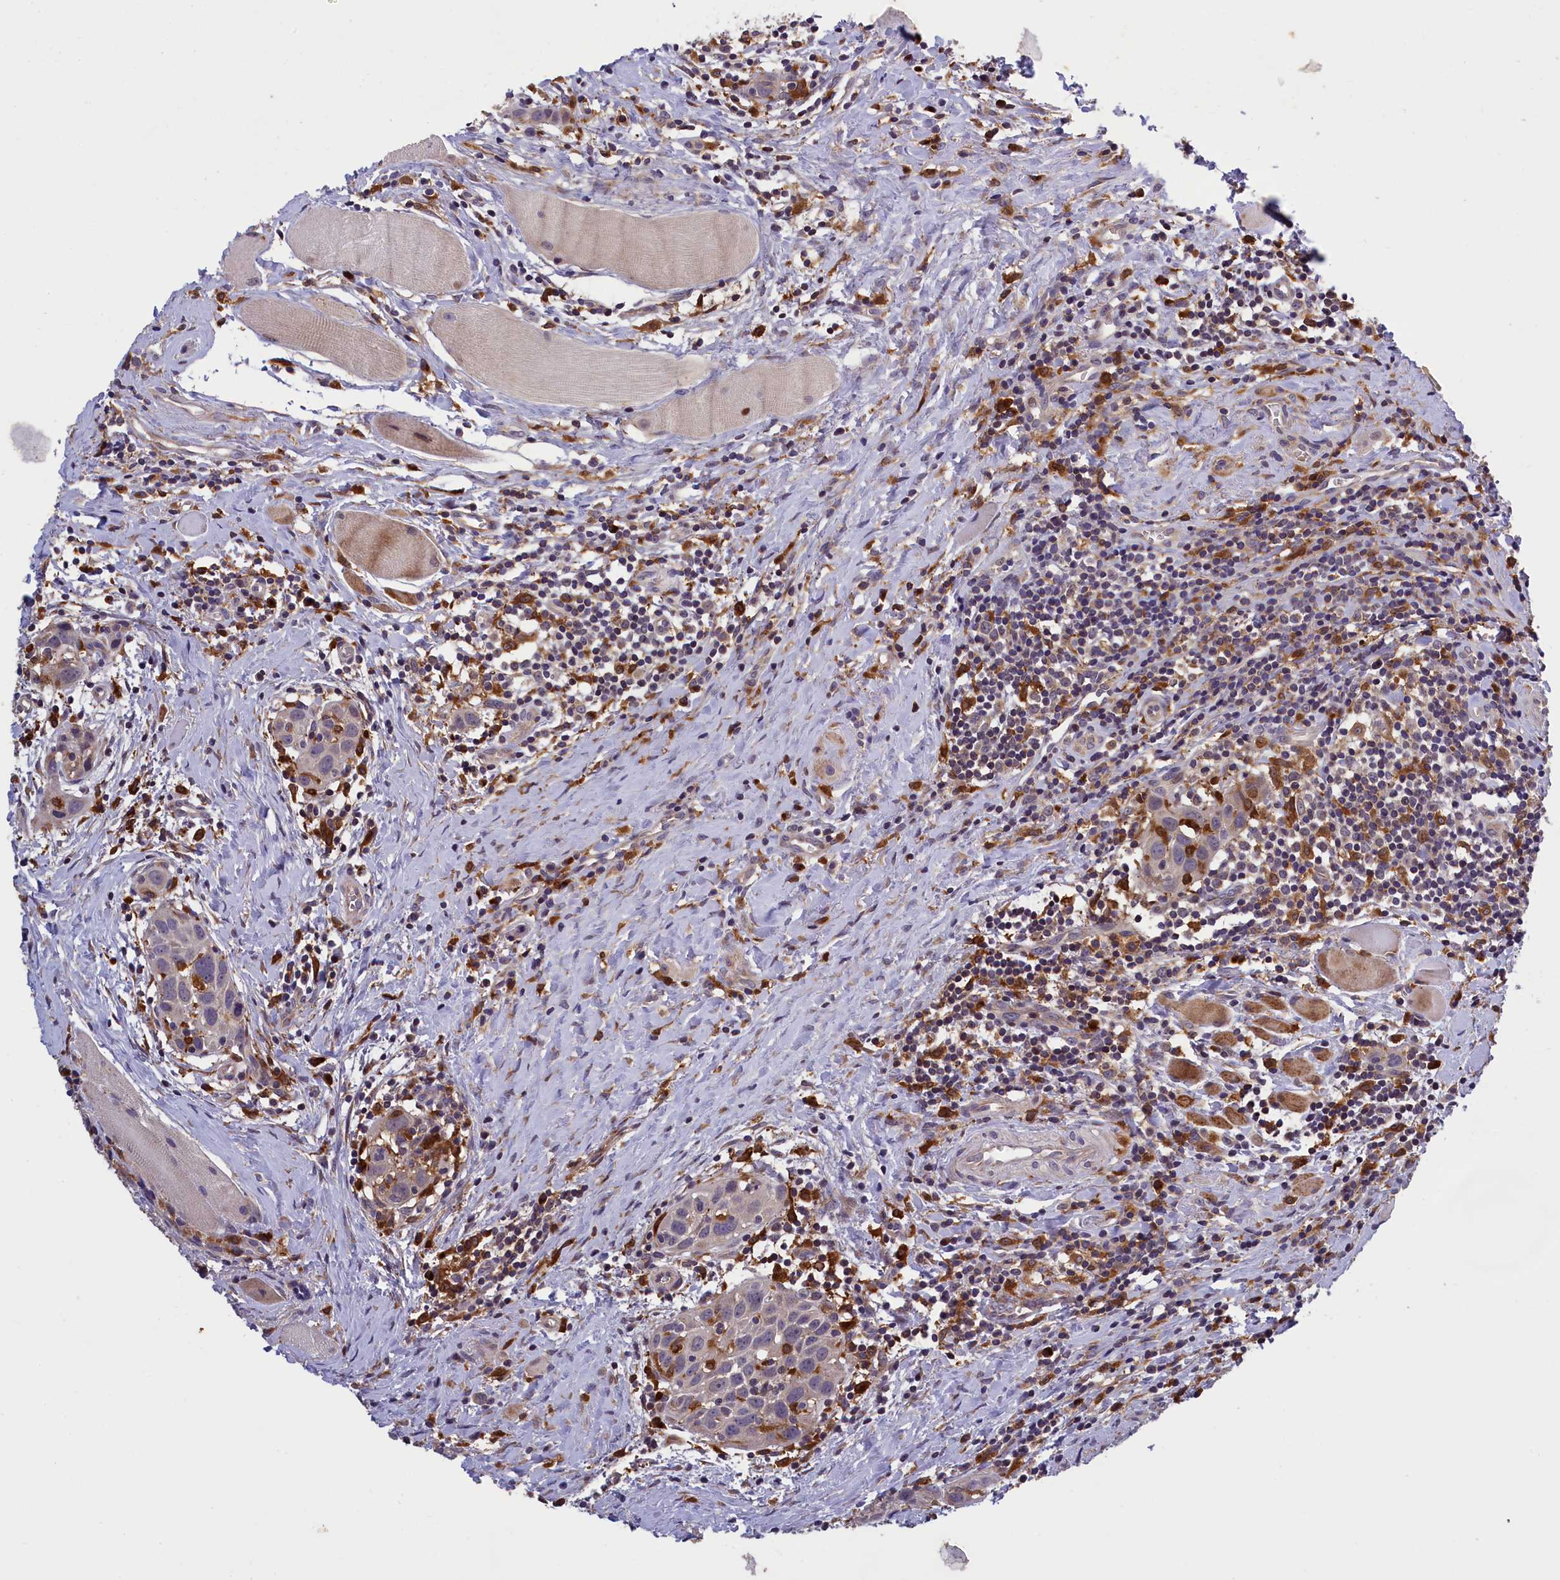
{"staining": {"intensity": "weak", "quantity": "<25%", "location": "cytoplasmic/membranous"}, "tissue": "head and neck cancer", "cell_type": "Tumor cells", "image_type": "cancer", "snomed": [{"axis": "morphology", "description": "Squamous cell carcinoma, NOS"}, {"axis": "topography", "description": "Oral tissue"}, {"axis": "topography", "description": "Head-Neck"}], "caption": "DAB immunohistochemical staining of human squamous cell carcinoma (head and neck) demonstrates no significant expression in tumor cells.", "gene": "NAIP", "patient": {"sex": "female", "age": 50}}